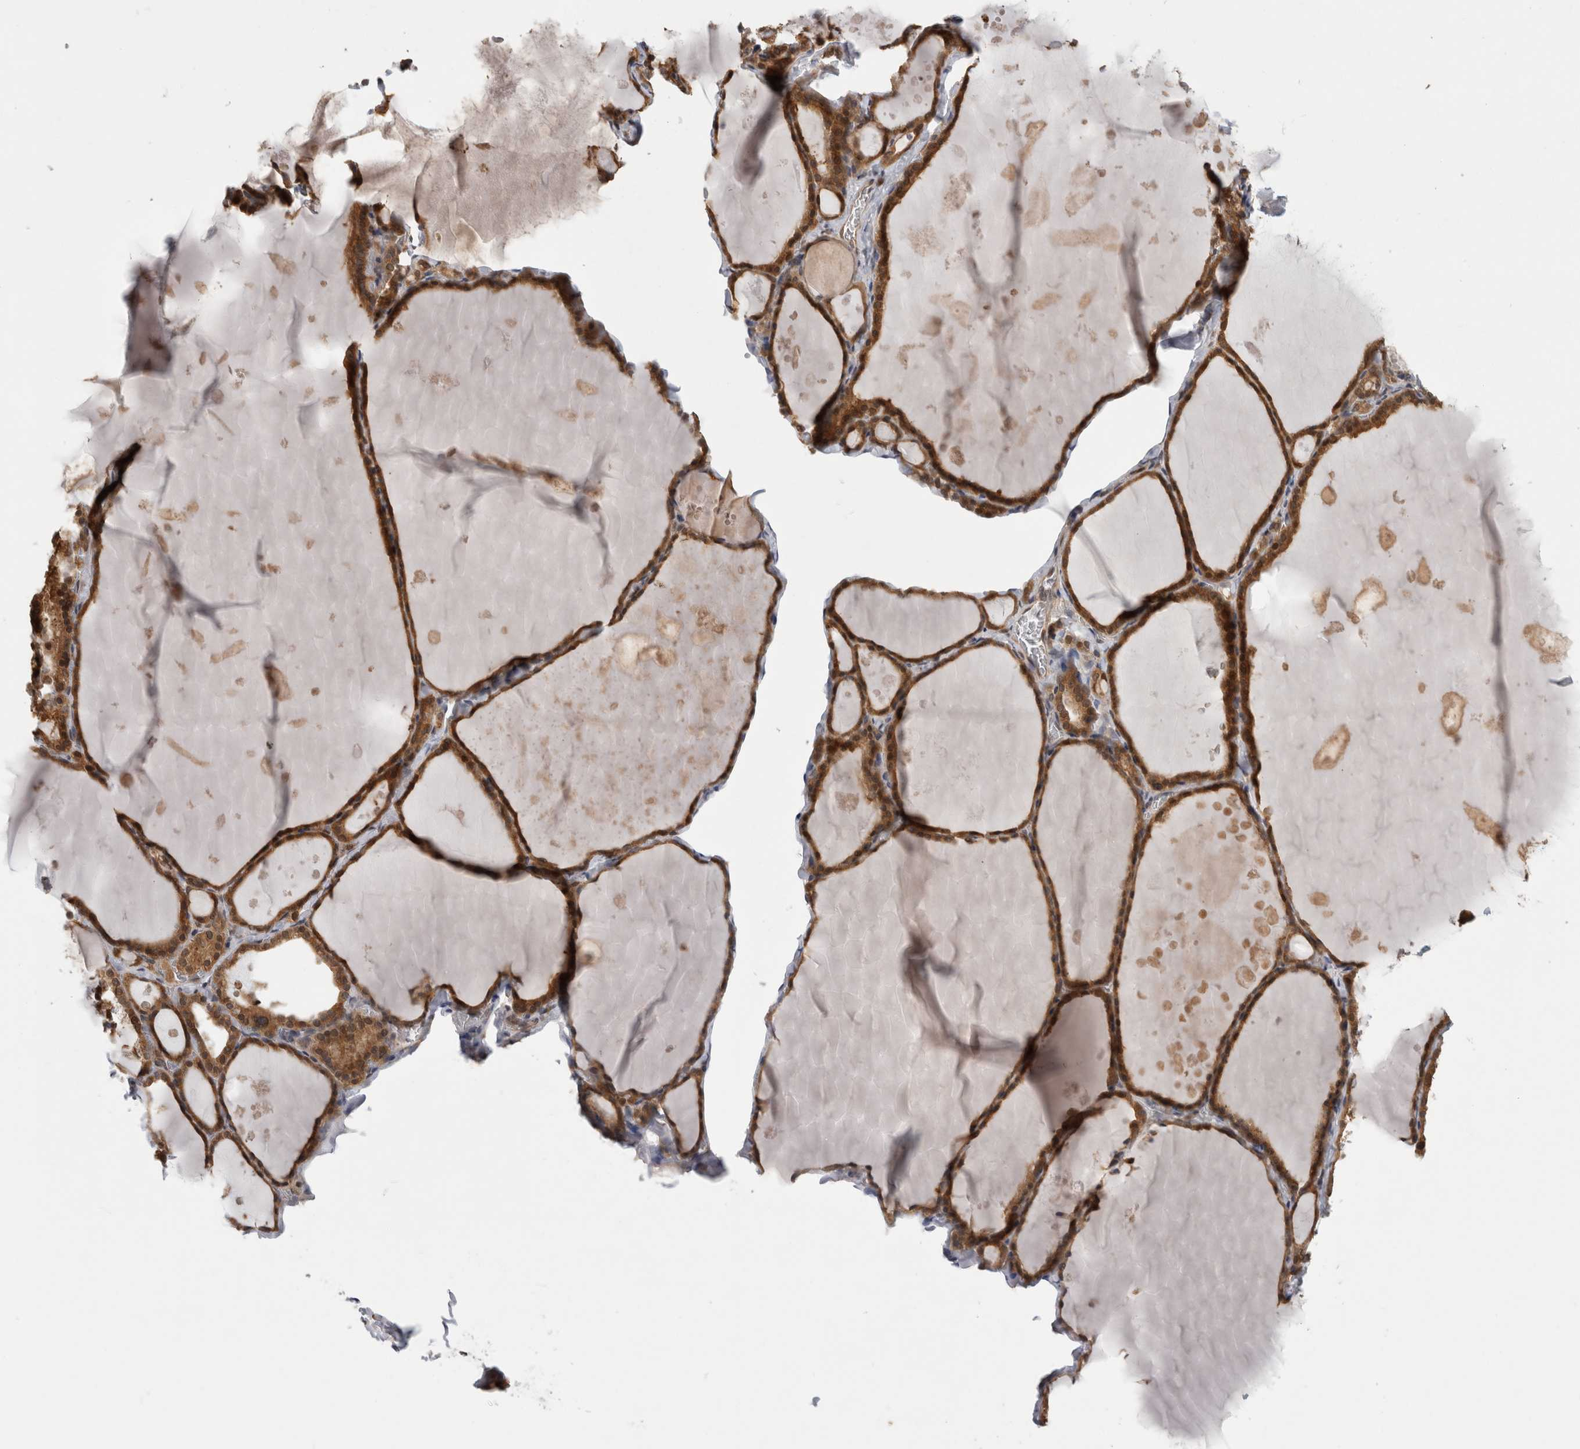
{"staining": {"intensity": "strong", "quantity": ">75%", "location": "cytoplasmic/membranous,nuclear"}, "tissue": "thyroid gland", "cell_type": "Glandular cells", "image_type": "normal", "snomed": [{"axis": "morphology", "description": "Normal tissue, NOS"}, {"axis": "topography", "description": "Thyroid gland"}], "caption": "About >75% of glandular cells in normal human thyroid gland demonstrate strong cytoplasmic/membranous,nuclear protein staining as visualized by brown immunohistochemical staining.", "gene": "ASTN2", "patient": {"sex": "male", "age": 56}}